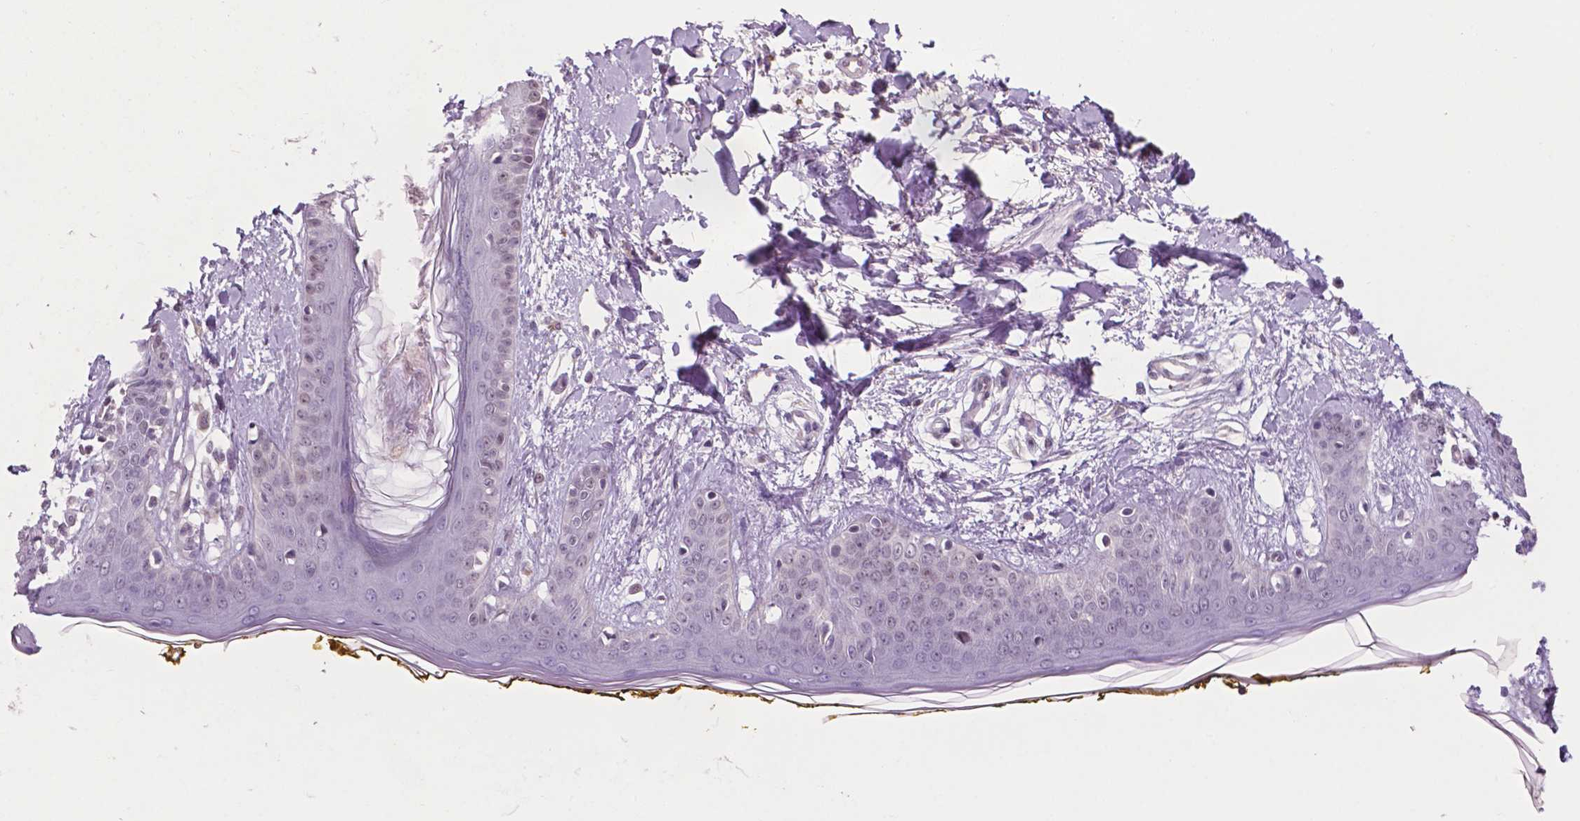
{"staining": {"intensity": "weak", "quantity": "<25%", "location": "cytoplasmic/membranous"}, "tissue": "skin", "cell_type": "Fibroblasts", "image_type": "normal", "snomed": [{"axis": "morphology", "description": "Normal tissue, NOS"}, {"axis": "topography", "description": "Skin"}], "caption": "This photomicrograph is of benign skin stained with IHC to label a protein in brown with the nuclei are counter-stained blue. There is no positivity in fibroblasts.", "gene": "FAM50B", "patient": {"sex": "female", "age": 34}}